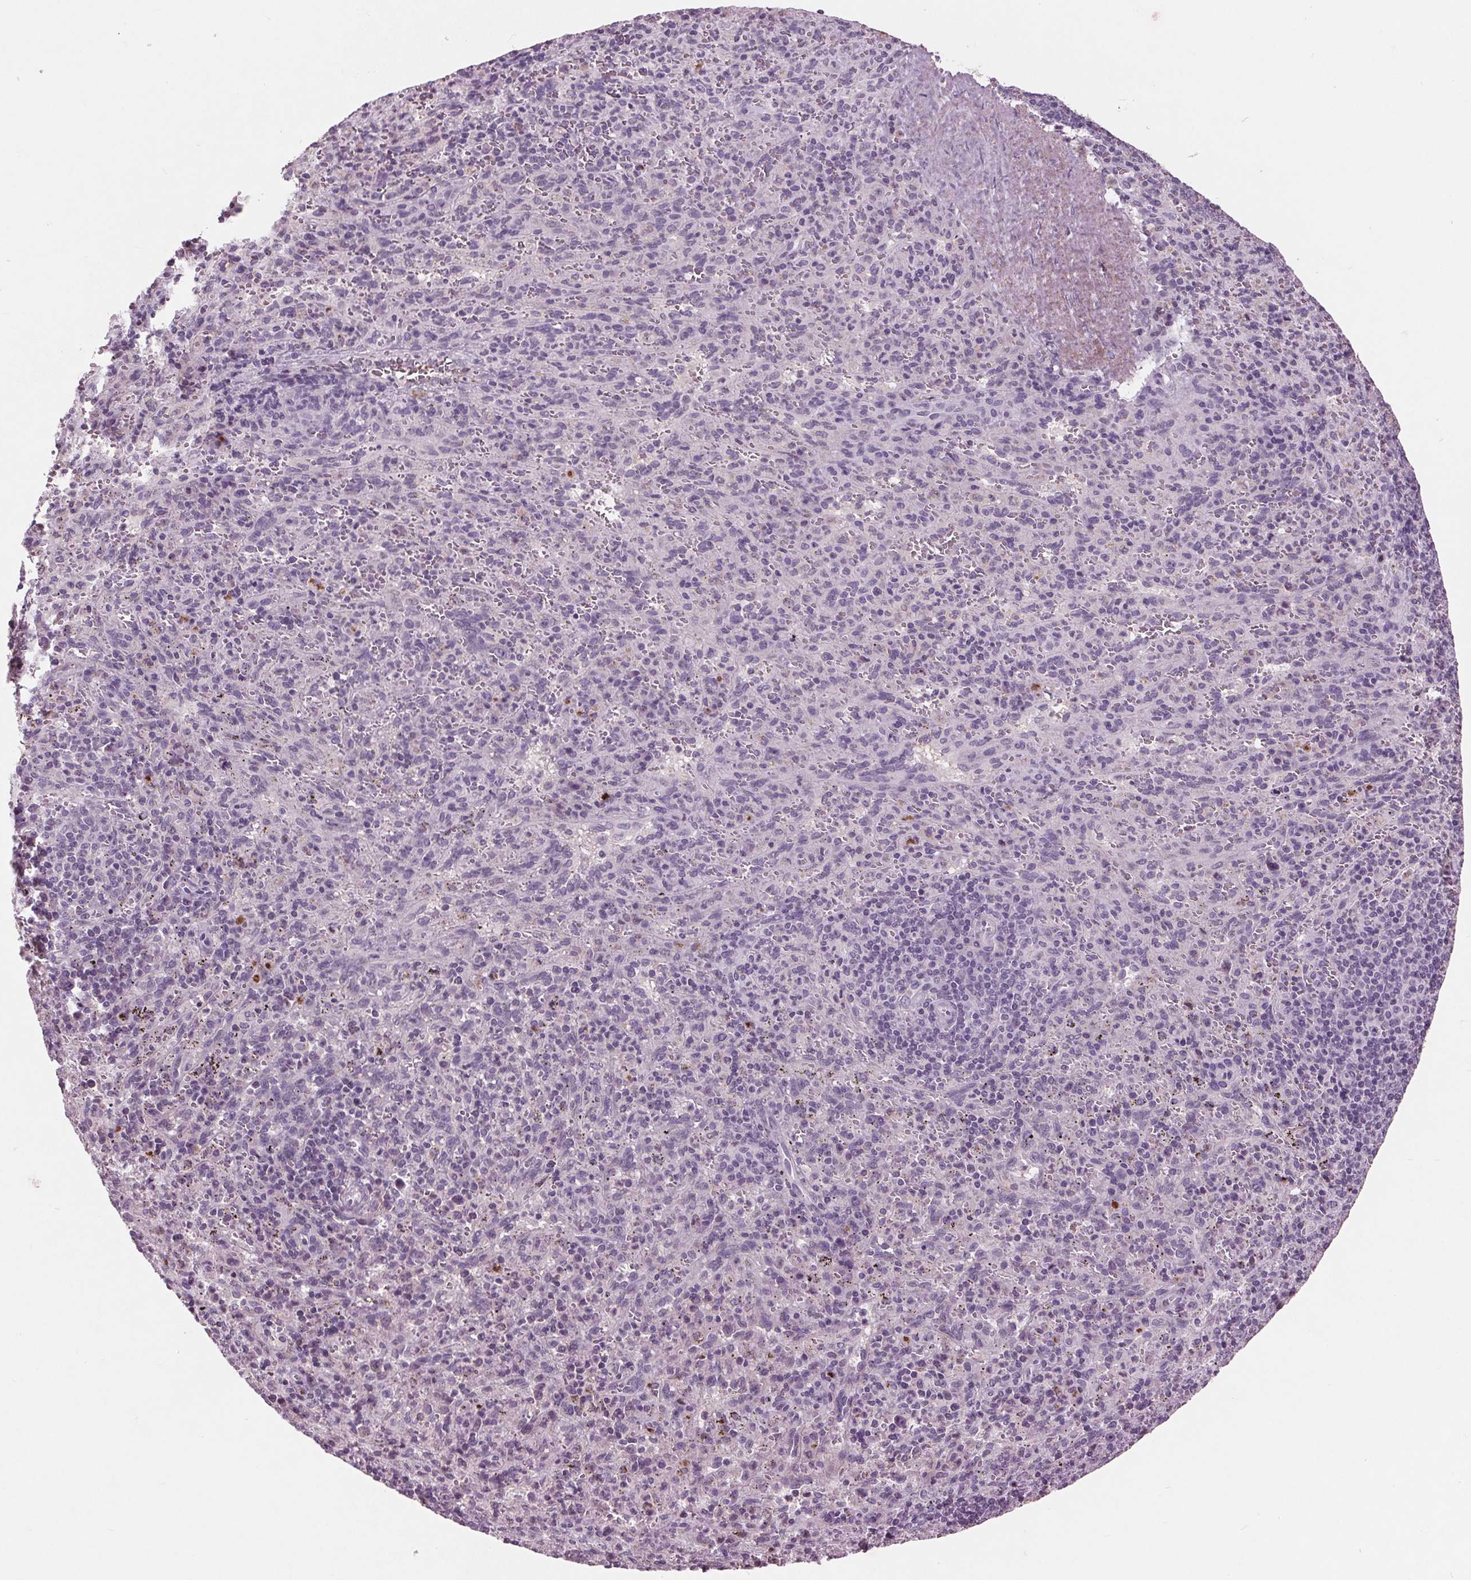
{"staining": {"intensity": "negative", "quantity": "none", "location": "none"}, "tissue": "spleen", "cell_type": "Cells in red pulp", "image_type": "normal", "snomed": [{"axis": "morphology", "description": "Normal tissue, NOS"}, {"axis": "topography", "description": "Spleen"}], "caption": "Protein analysis of normal spleen exhibits no significant expression in cells in red pulp.", "gene": "C6", "patient": {"sex": "male", "age": 57}}